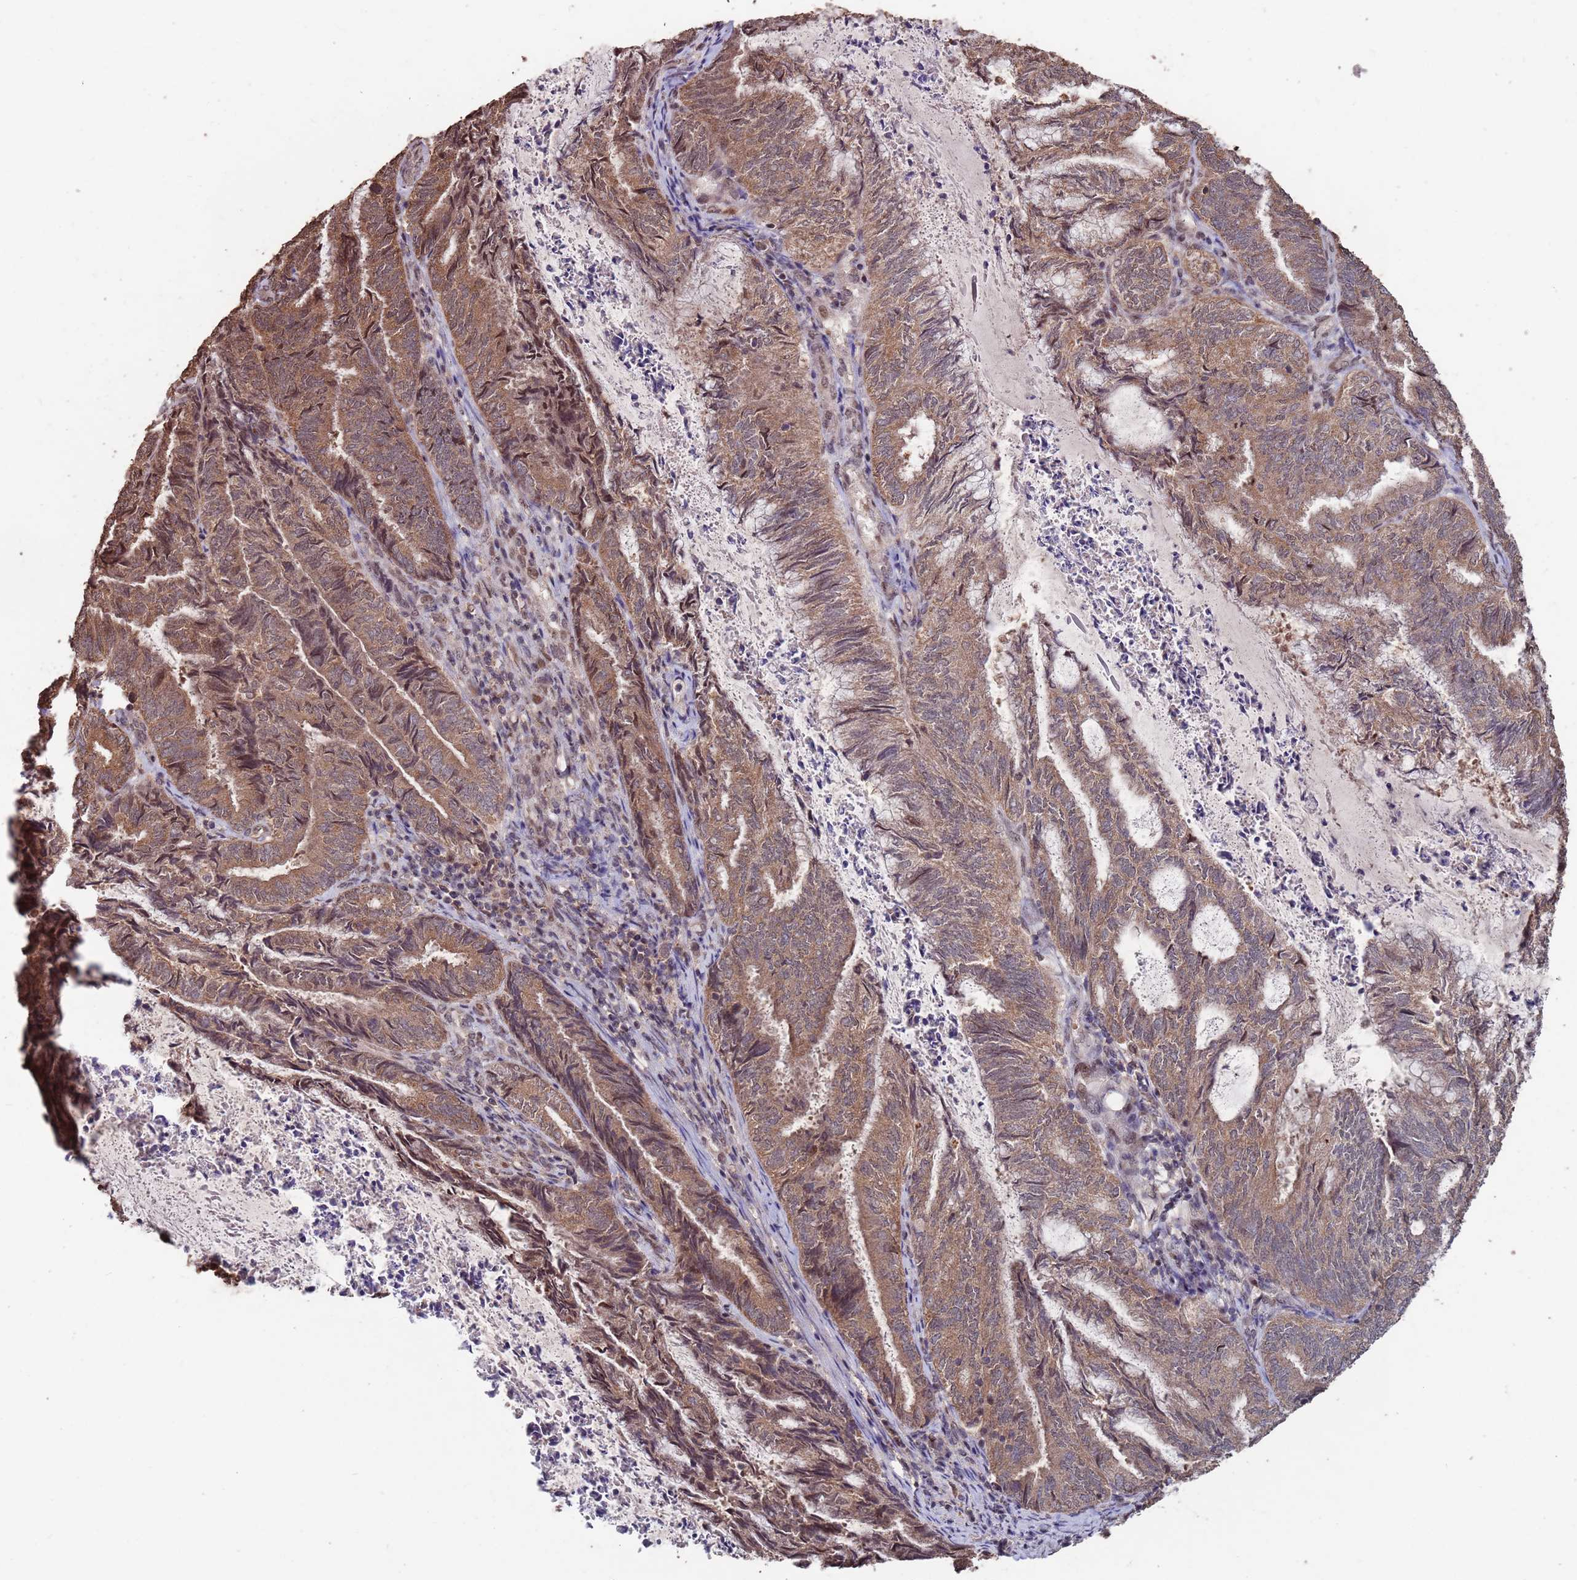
{"staining": {"intensity": "moderate", "quantity": ">75%", "location": "cytoplasmic/membranous,nuclear"}, "tissue": "endometrial cancer", "cell_type": "Tumor cells", "image_type": "cancer", "snomed": [{"axis": "morphology", "description": "Adenocarcinoma, NOS"}, {"axis": "topography", "description": "Endometrium"}], "caption": "Protein analysis of adenocarcinoma (endometrial) tissue demonstrates moderate cytoplasmic/membranous and nuclear expression in approximately >75% of tumor cells.", "gene": "PRR7", "patient": {"sex": "female", "age": 80}}